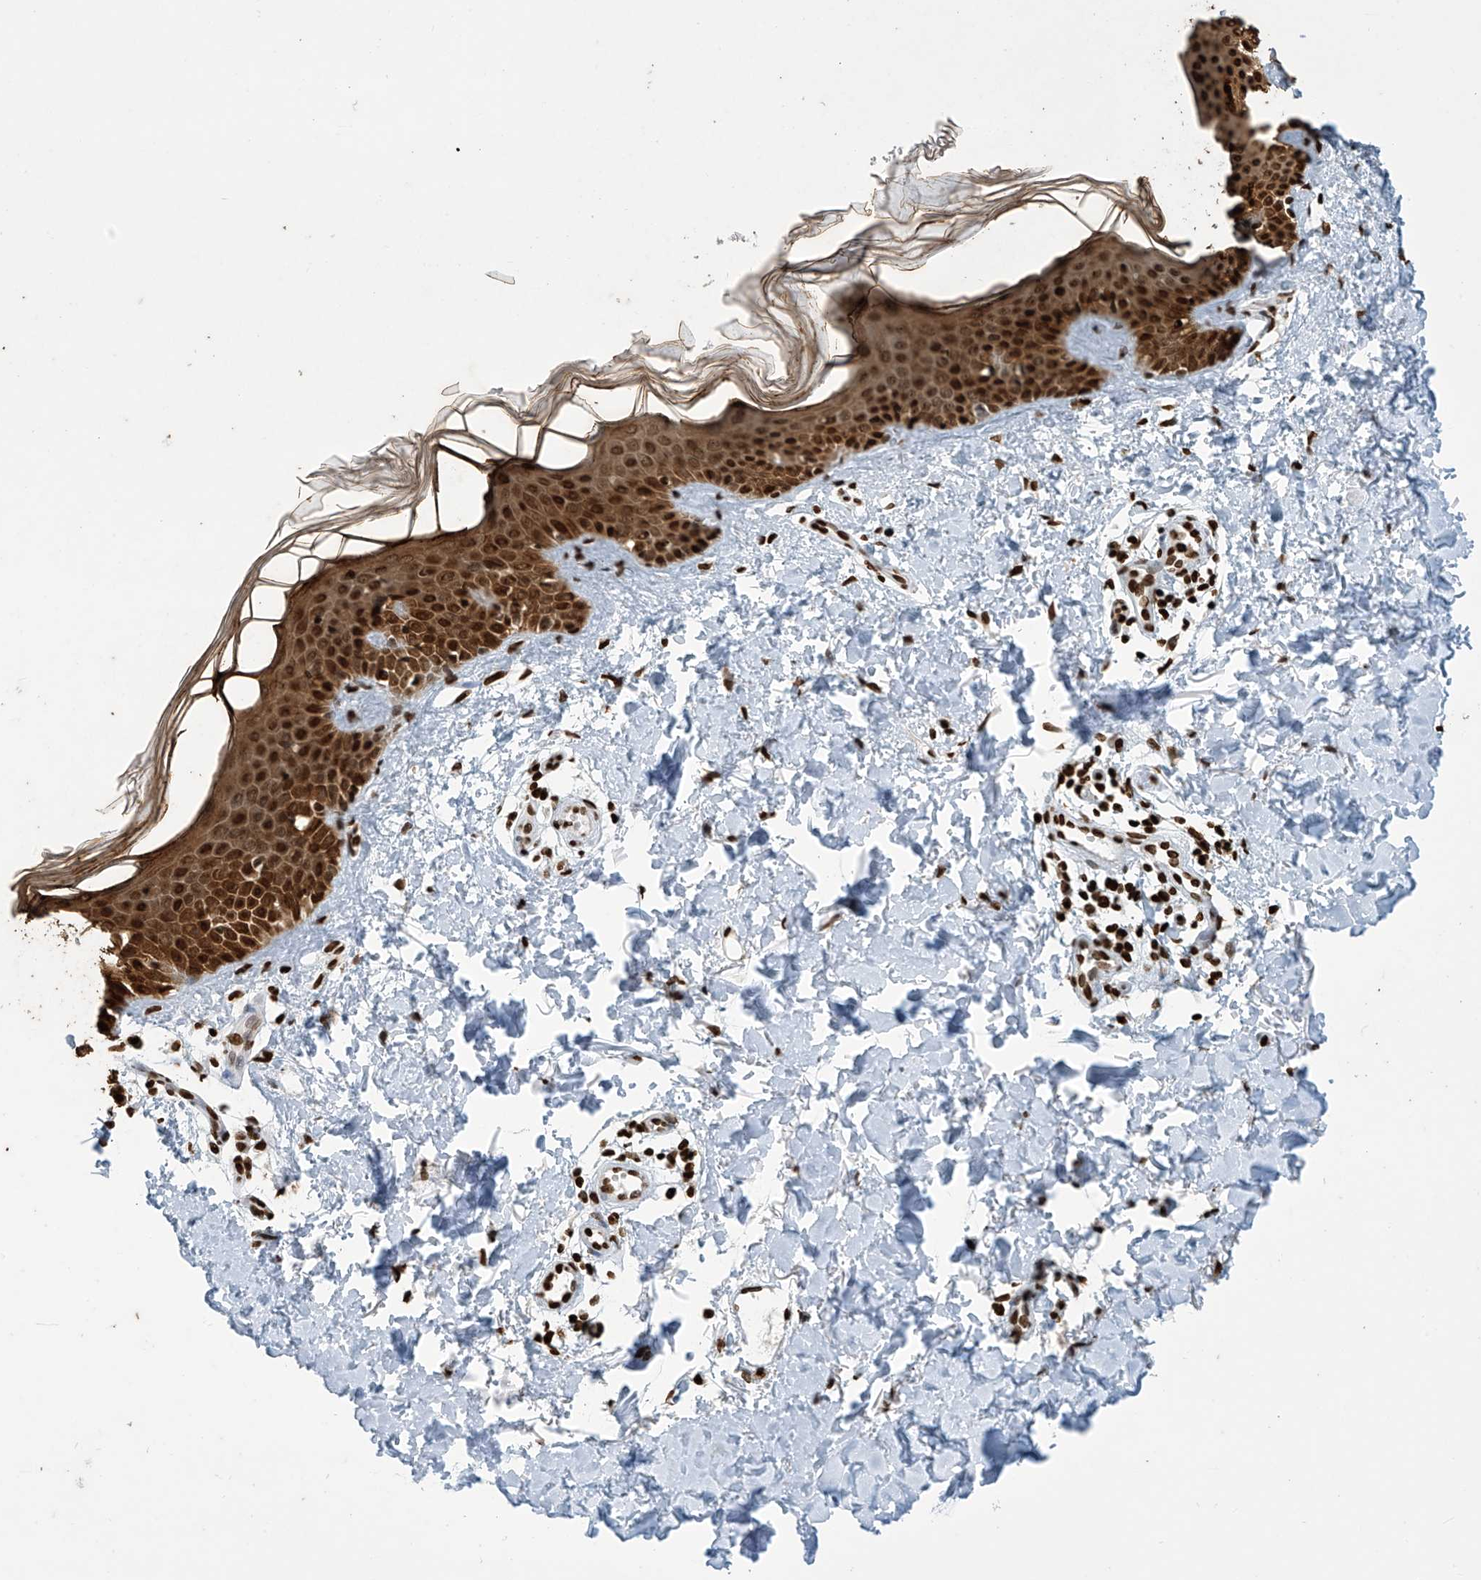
{"staining": {"intensity": "strong", "quantity": ">75%", "location": "cytoplasmic/membranous,nuclear"}, "tissue": "skin", "cell_type": "Fibroblasts", "image_type": "normal", "snomed": [{"axis": "morphology", "description": "Normal tissue, NOS"}, {"axis": "topography", "description": "Skin"}], "caption": "Protein expression analysis of normal human skin reveals strong cytoplasmic/membranous,nuclear staining in approximately >75% of fibroblasts. (IHC, brightfield microscopy, high magnification).", "gene": "H4C16", "patient": {"sex": "male", "age": 37}}